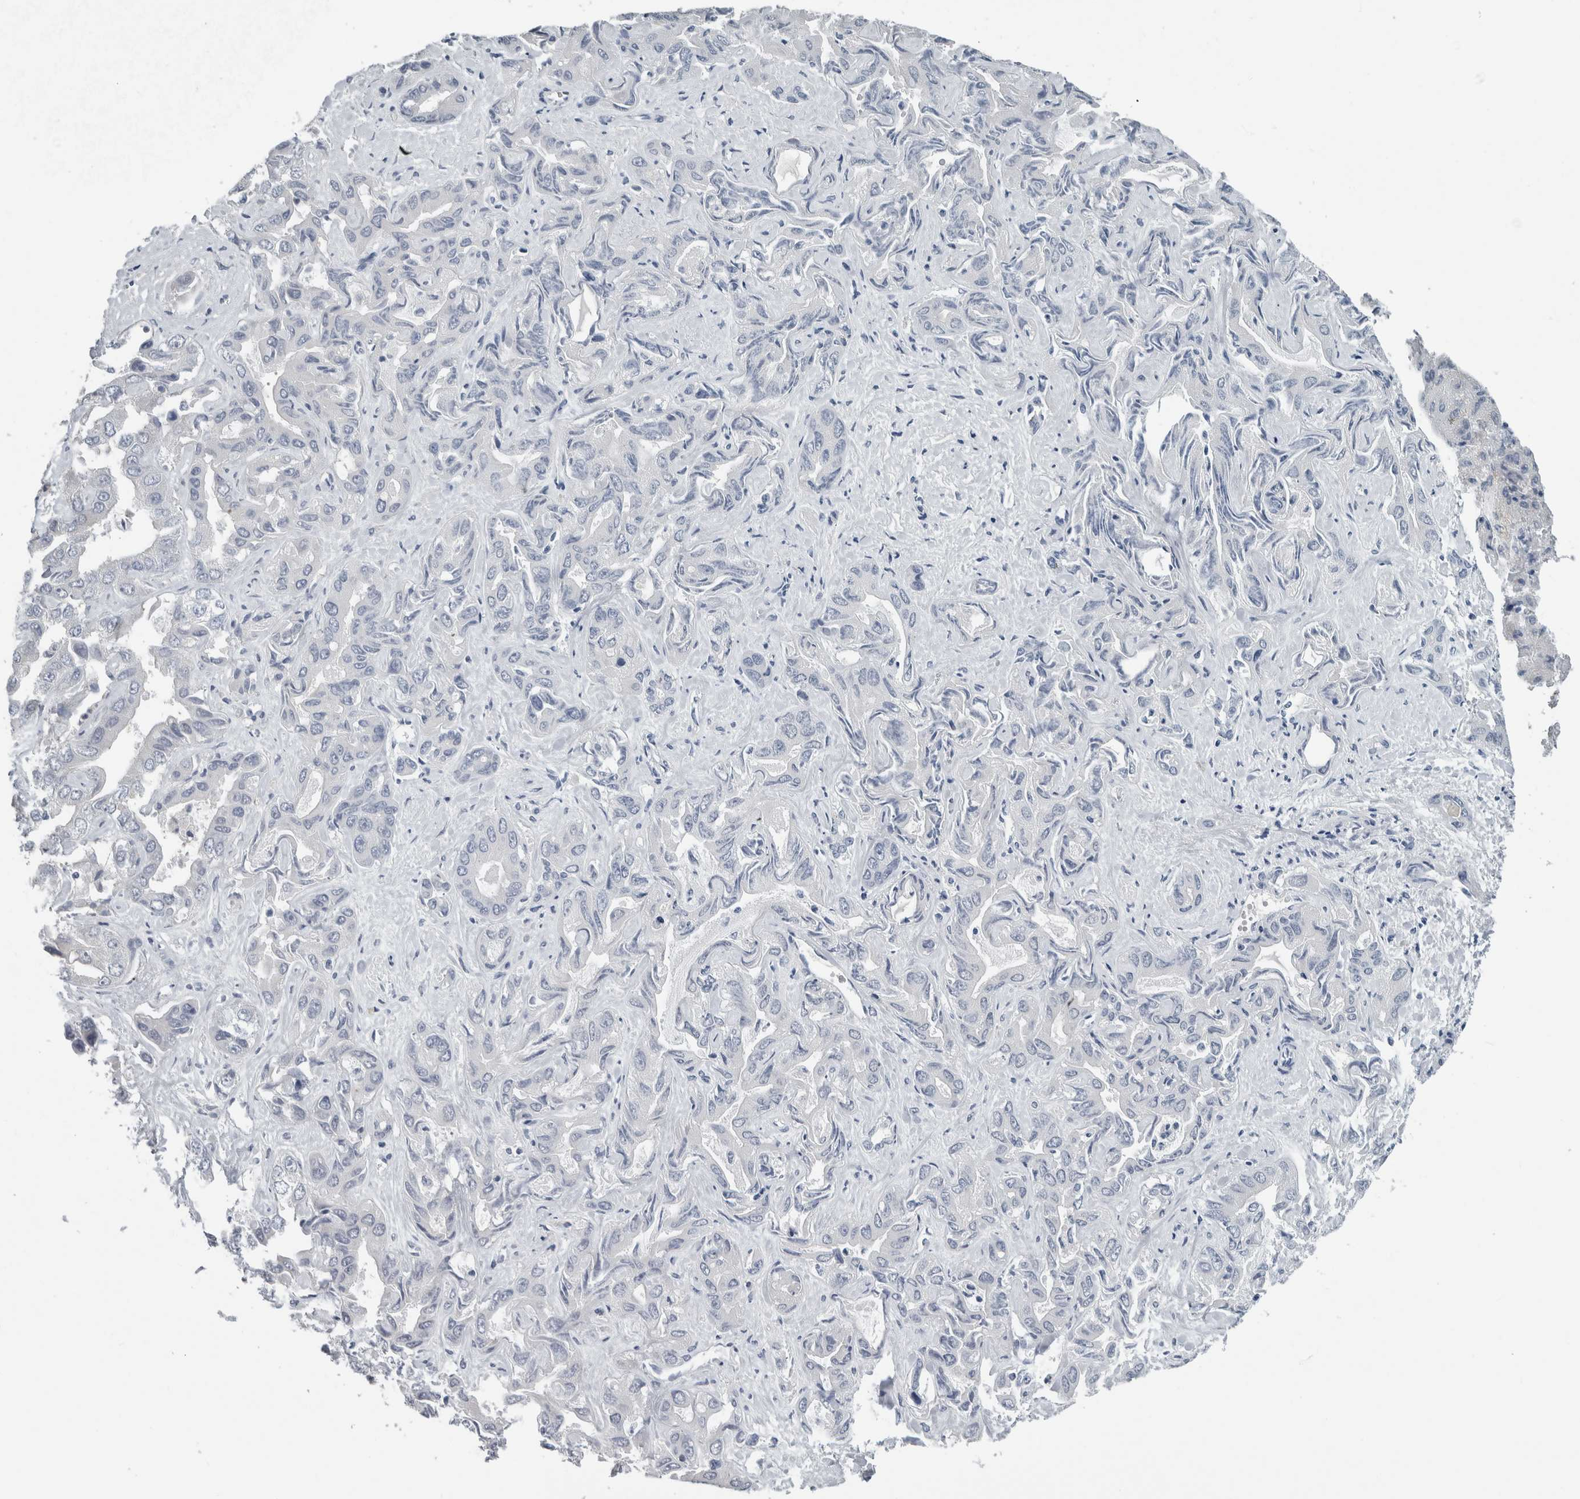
{"staining": {"intensity": "negative", "quantity": "none", "location": "none"}, "tissue": "liver cancer", "cell_type": "Tumor cells", "image_type": "cancer", "snomed": [{"axis": "morphology", "description": "Cholangiocarcinoma"}, {"axis": "topography", "description": "Liver"}], "caption": "Immunohistochemical staining of human liver cancer (cholangiocarcinoma) exhibits no significant expression in tumor cells.", "gene": "ACSF2", "patient": {"sex": "female", "age": 52}}